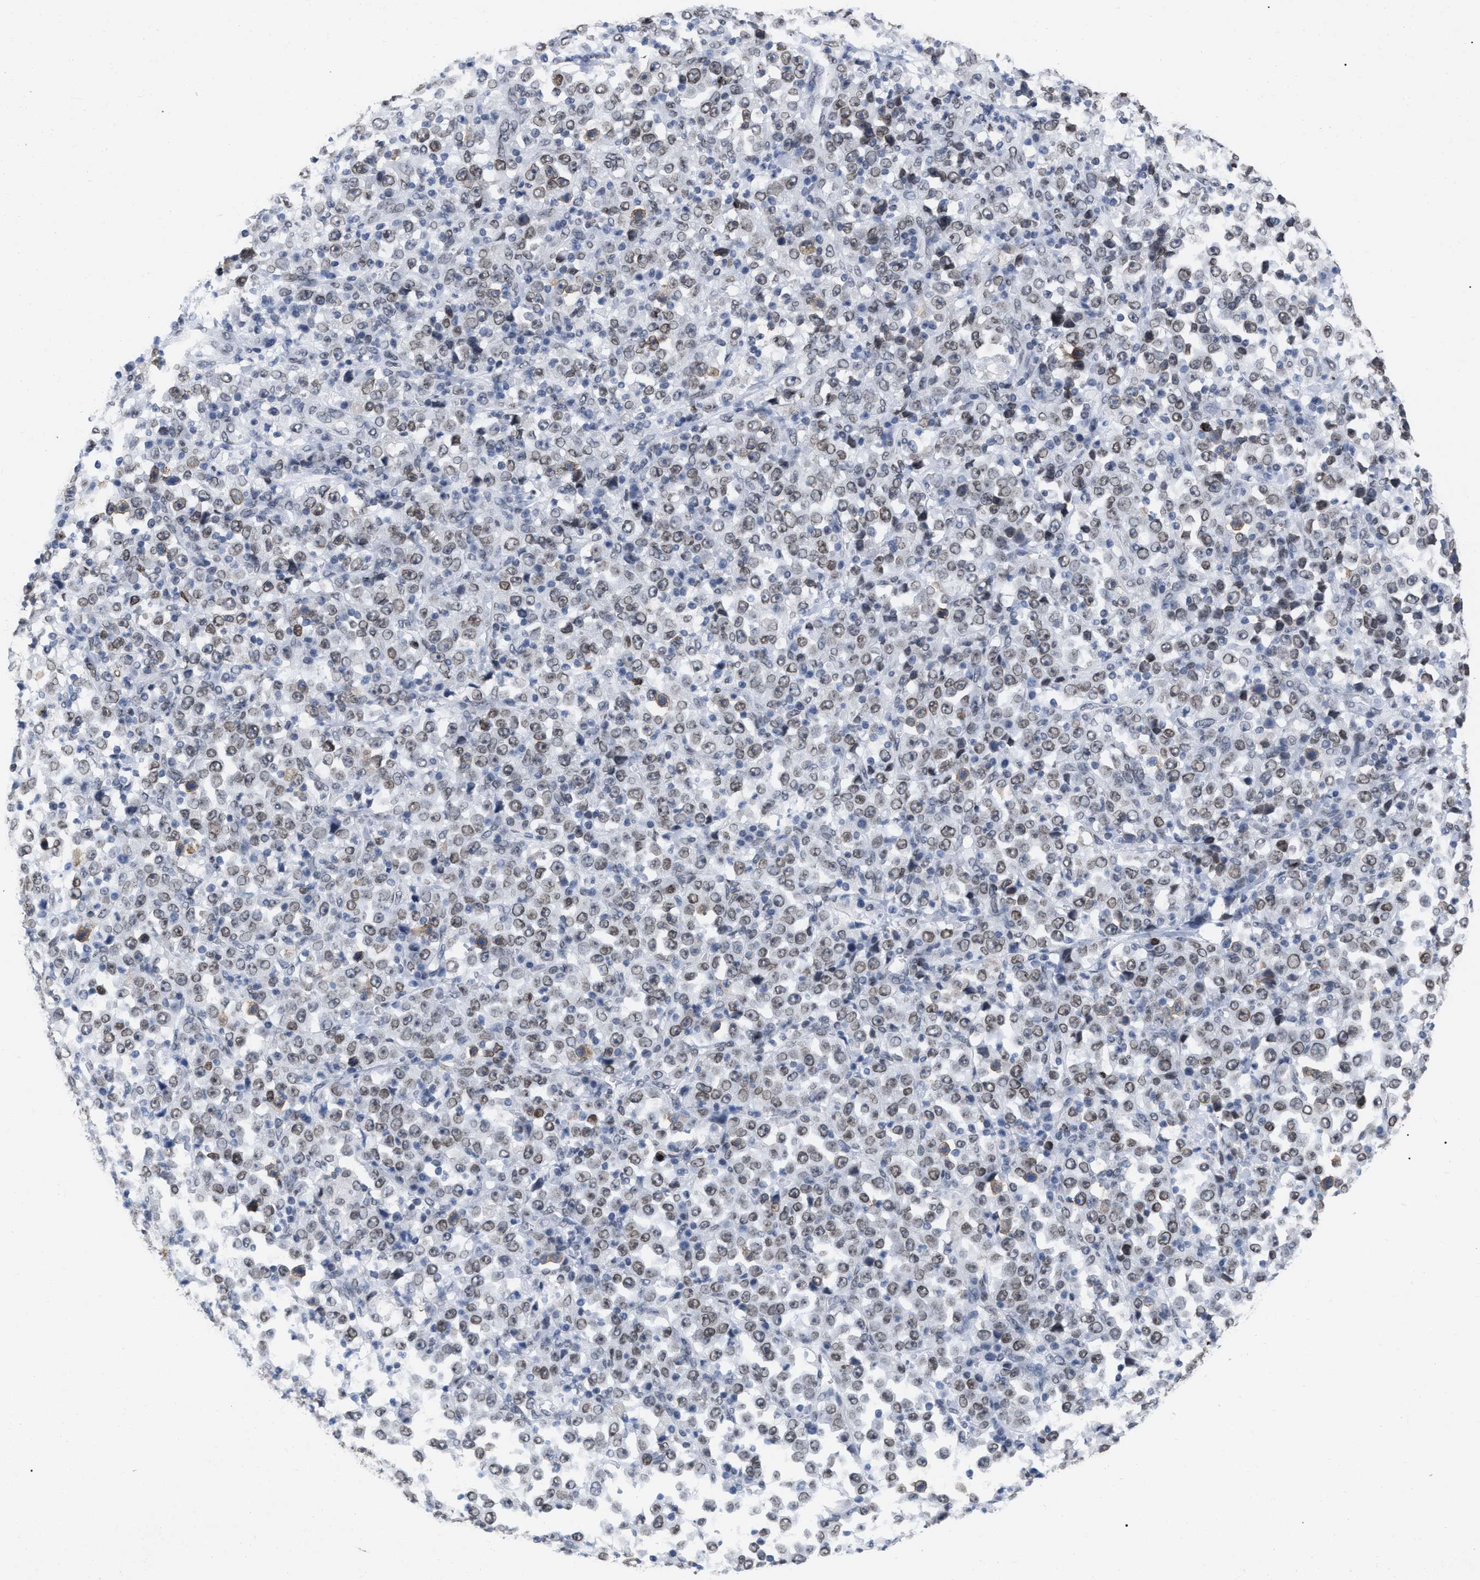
{"staining": {"intensity": "weak", "quantity": ">75%", "location": "cytoplasmic/membranous,nuclear"}, "tissue": "stomach cancer", "cell_type": "Tumor cells", "image_type": "cancer", "snomed": [{"axis": "morphology", "description": "Normal tissue, NOS"}, {"axis": "morphology", "description": "Adenocarcinoma, NOS"}, {"axis": "topography", "description": "Stomach, upper"}, {"axis": "topography", "description": "Stomach"}], "caption": "Immunohistochemistry of stomach cancer (adenocarcinoma) demonstrates low levels of weak cytoplasmic/membranous and nuclear positivity in approximately >75% of tumor cells.", "gene": "TPR", "patient": {"sex": "male", "age": 59}}